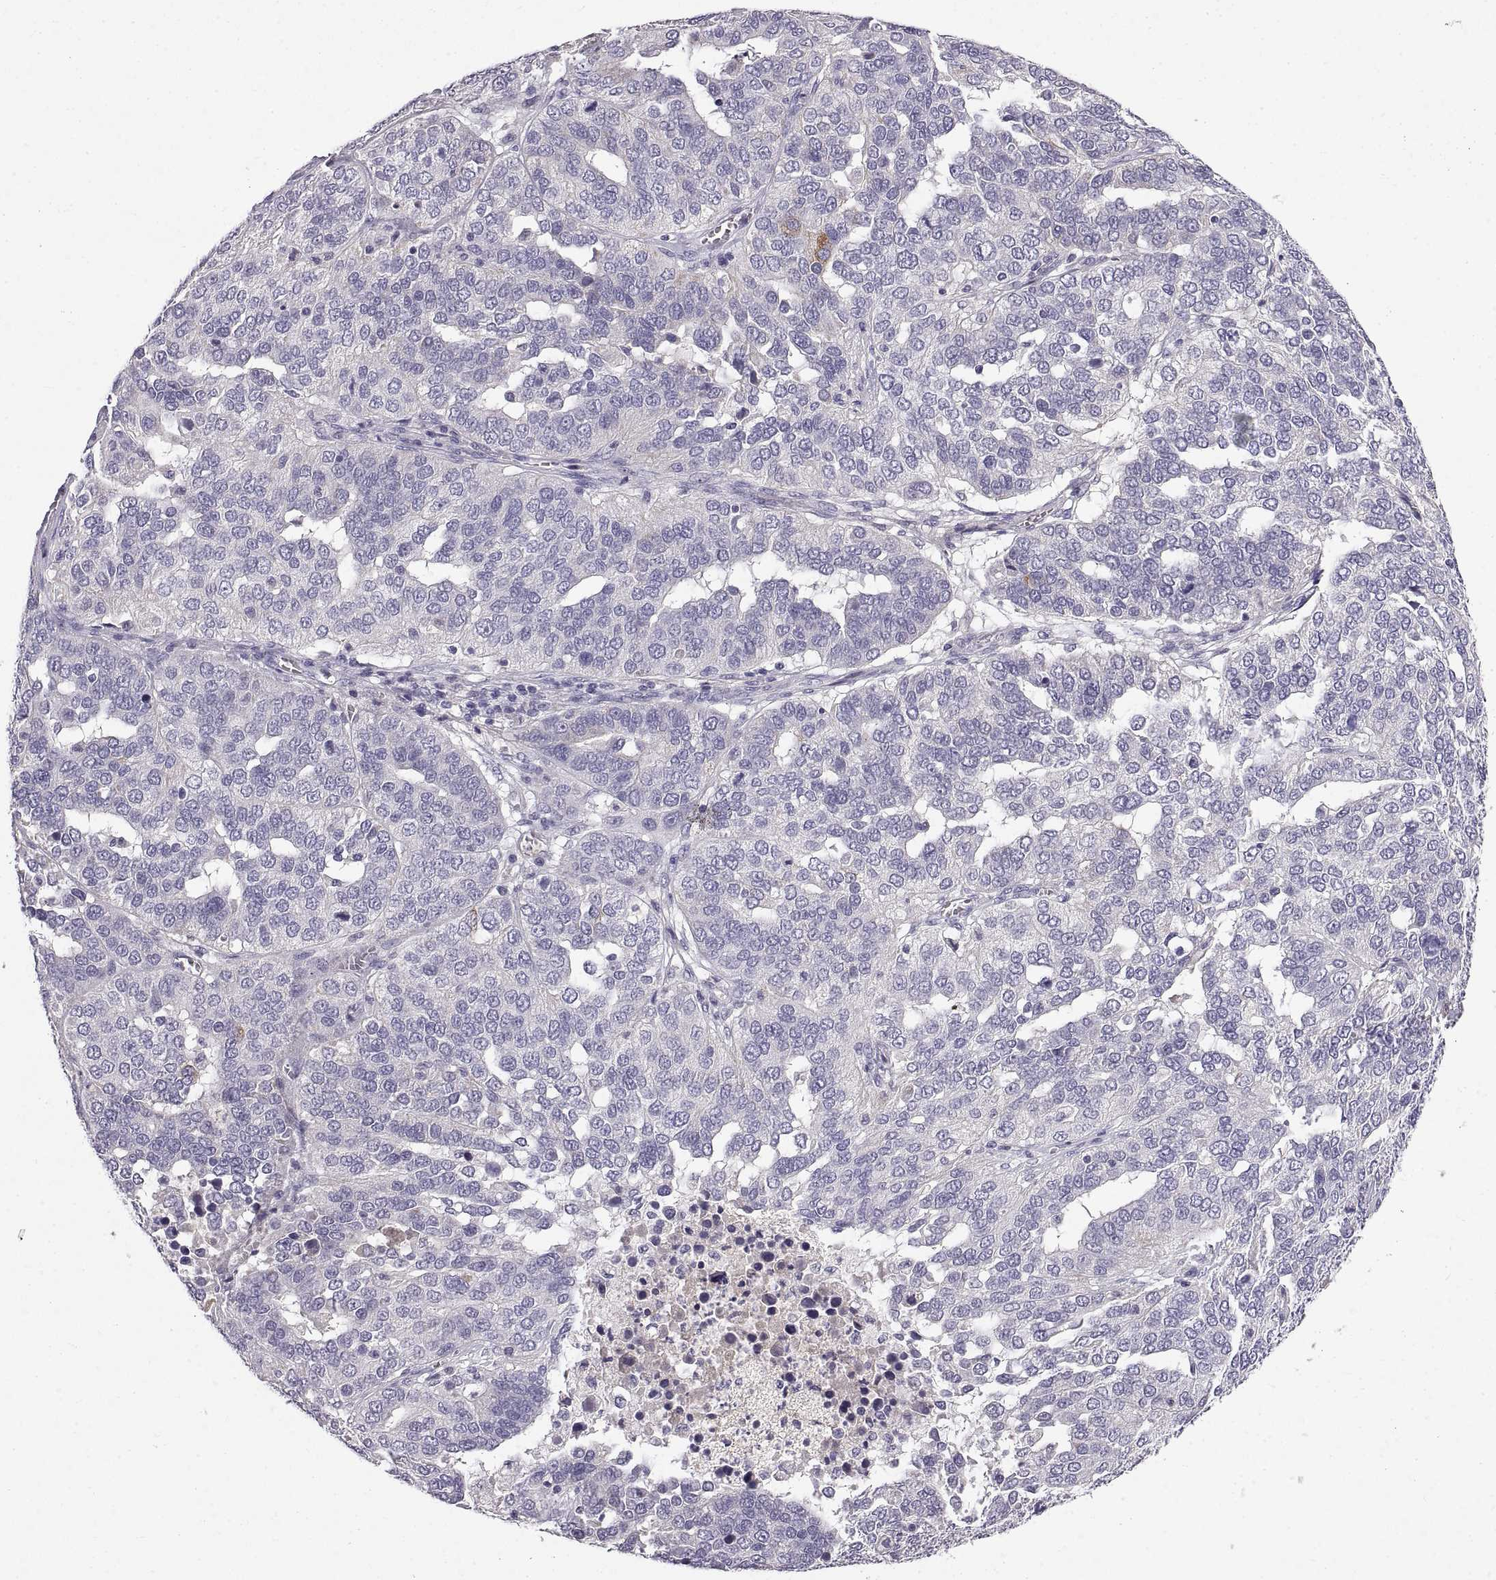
{"staining": {"intensity": "negative", "quantity": "none", "location": "none"}, "tissue": "ovarian cancer", "cell_type": "Tumor cells", "image_type": "cancer", "snomed": [{"axis": "morphology", "description": "Carcinoma, endometroid"}, {"axis": "topography", "description": "Soft tissue"}, {"axis": "topography", "description": "Ovary"}], "caption": "DAB (3,3'-diaminobenzidine) immunohistochemical staining of human ovarian cancer (endometroid carcinoma) reveals no significant expression in tumor cells.", "gene": "ADAM32", "patient": {"sex": "female", "age": 52}}